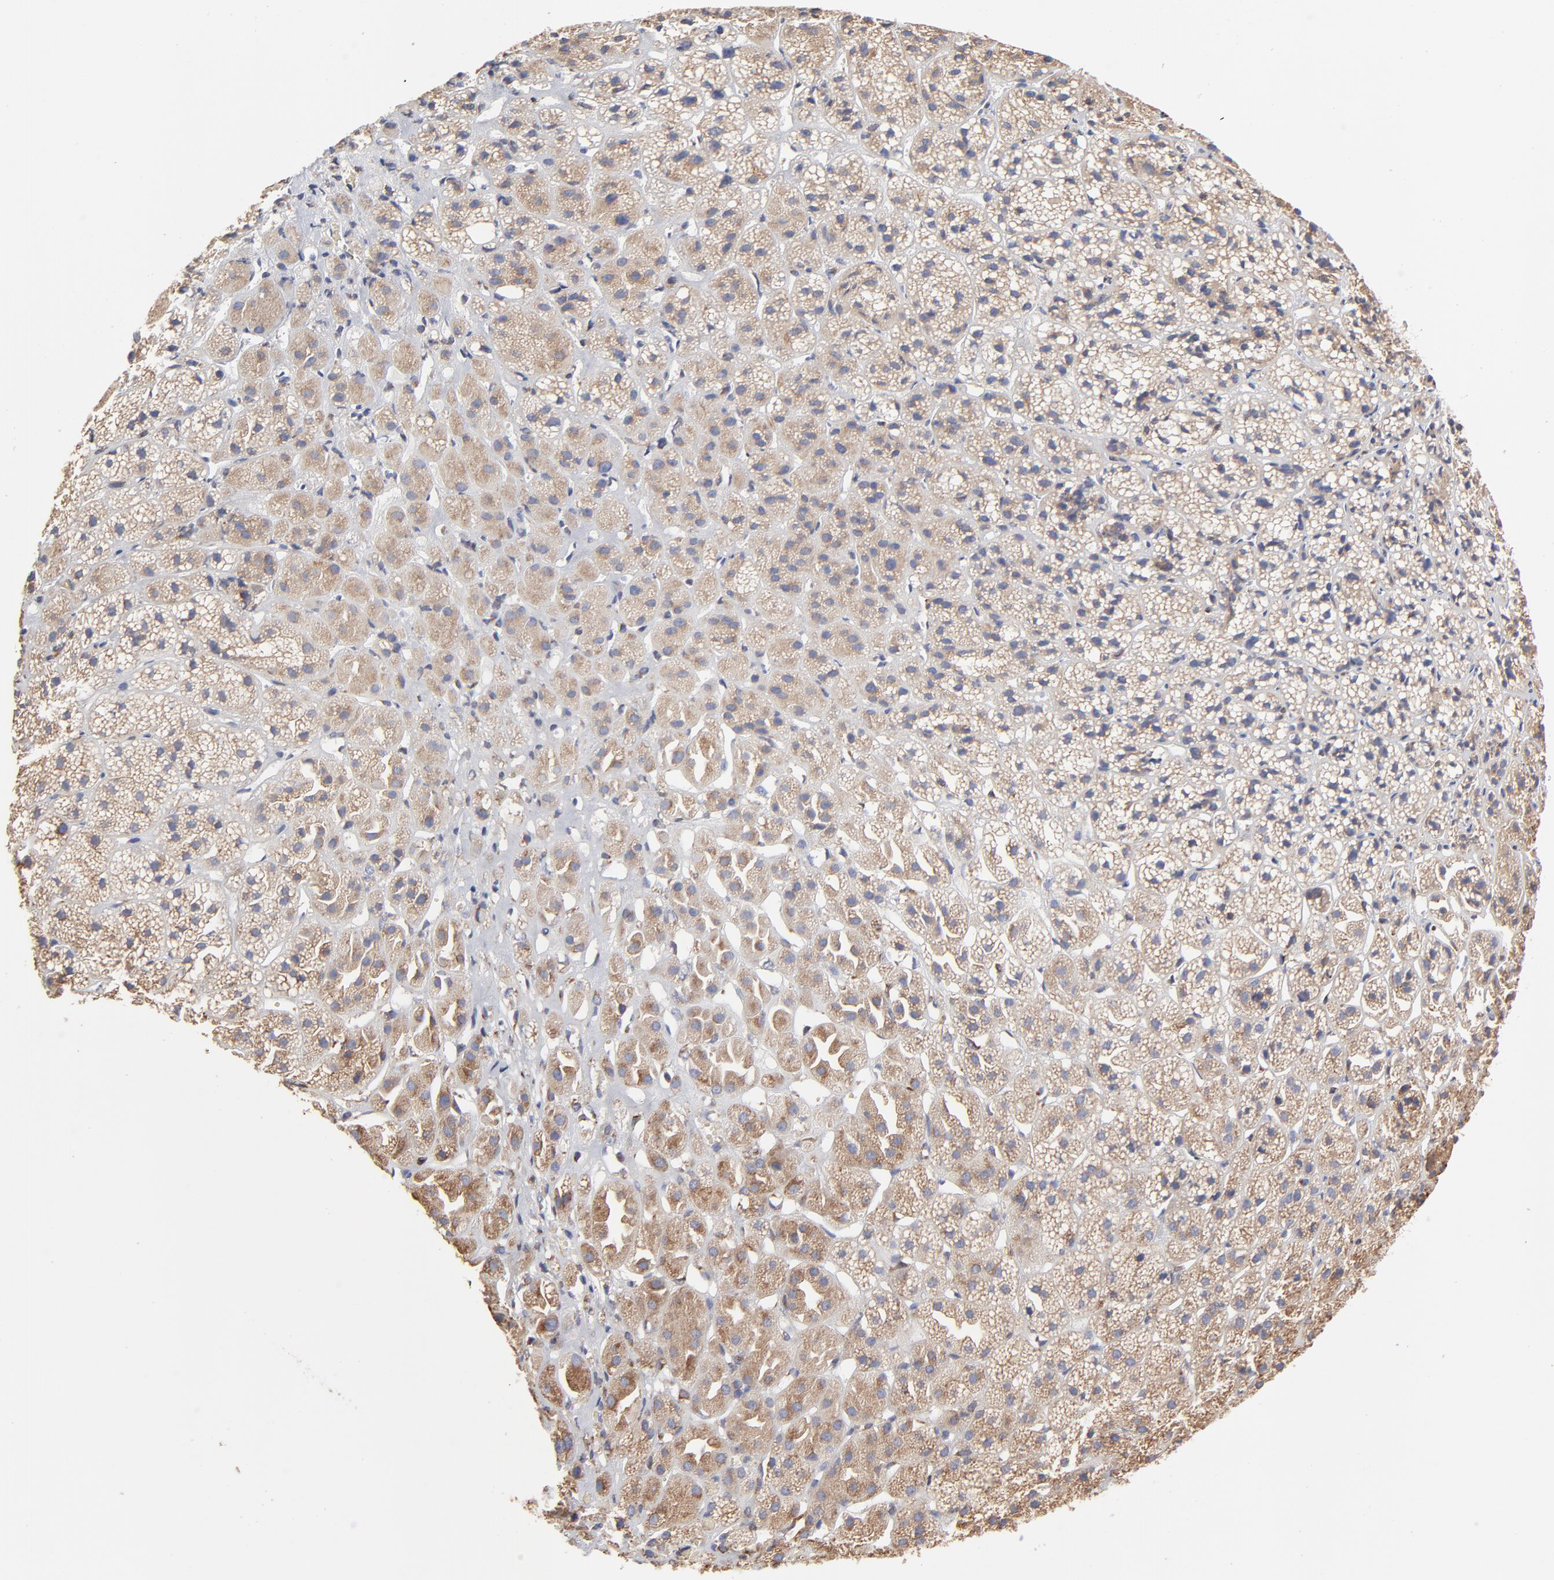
{"staining": {"intensity": "moderate", "quantity": "25%-75%", "location": "cytoplasmic/membranous"}, "tissue": "adrenal gland", "cell_type": "Glandular cells", "image_type": "normal", "snomed": [{"axis": "morphology", "description": "Normal tissue, NOS"}, {"axis": "topography", "description": "Adrenal gland"}], "caption": "Immunohistochemistry staining of unremarkable adrenal gland, which reveals medium levels of moderate cytoplasmic/membranous staining in approximately 25%-75% of glandular cells indicating moderate cytoplasmic/membranous protein expression. The staining was performed using DAB (brown) for protein detection and nuclei were counterstained in hematoxylin (blue).", "gene": "LMAN1", "patient": {"sex": "female", "age": 71}}